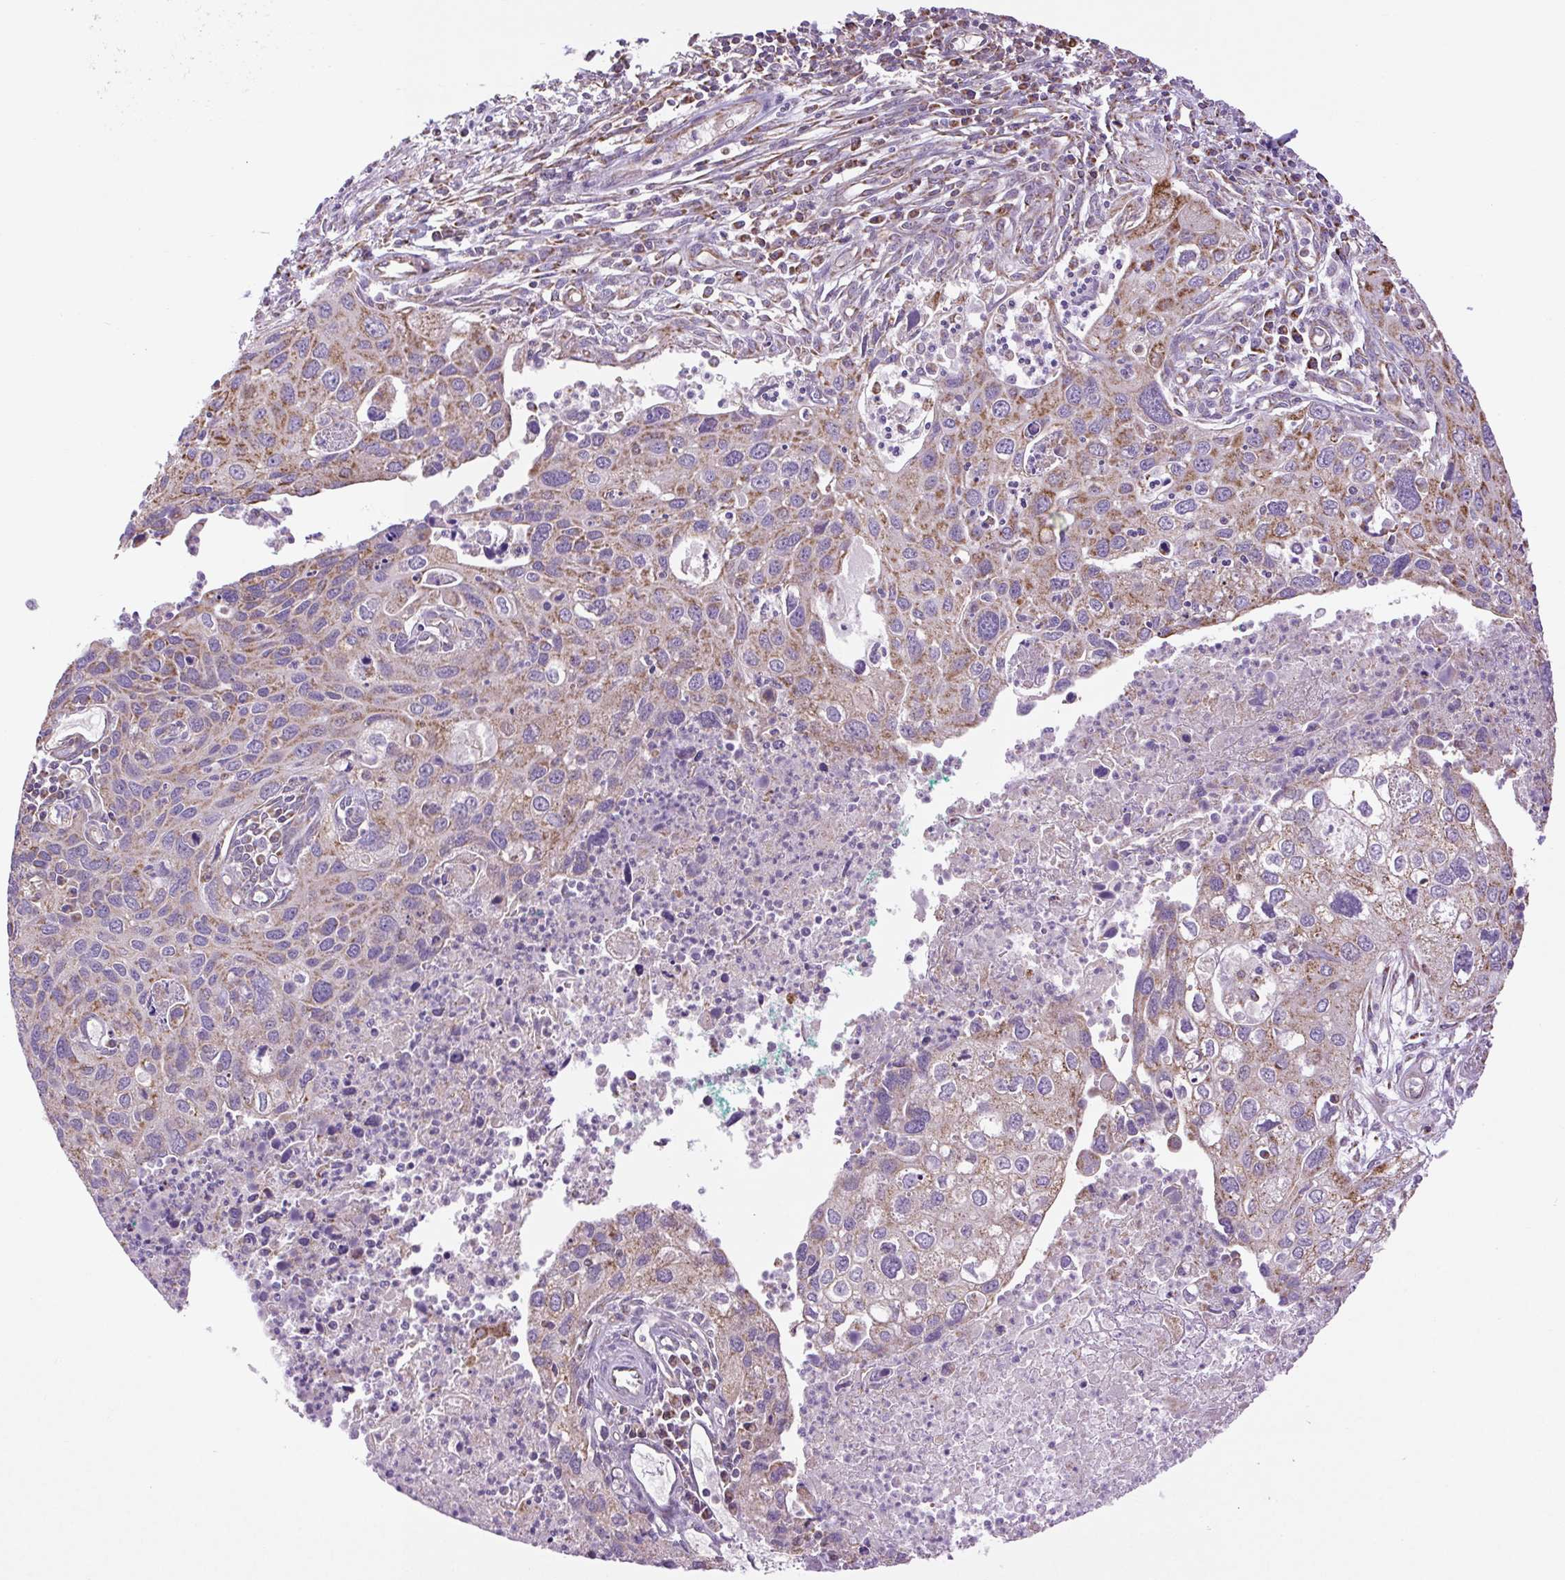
{"staining": {"intensity": "moderate", "quantity": "25%-75%", "location": "cytoplasmic/membranous"}, "tissue": "cervical cancer", "cell_type": "Tumor cells", "image_type": "cancer", "snomed": [{"axis": "morphology", "description": "Squamous cell carcinoma, NOS"}, {"axis": "topography", "description": "Cervix"}], "caption": "Protein expression analysis of cervical cancer (squamous cell carcinoma) demonstrates moderate cytoplasmic/membranous staining in approximately 25%-75% of tumor cells. The staining is performed using DAB (3,3'-diaminobenzidine) brown chromogen to label protein expression. The nuclei are counter-stained blue using hematoxylin.", "gene": "PLCG1", "patient": {"sex": "female", "age": 55}}